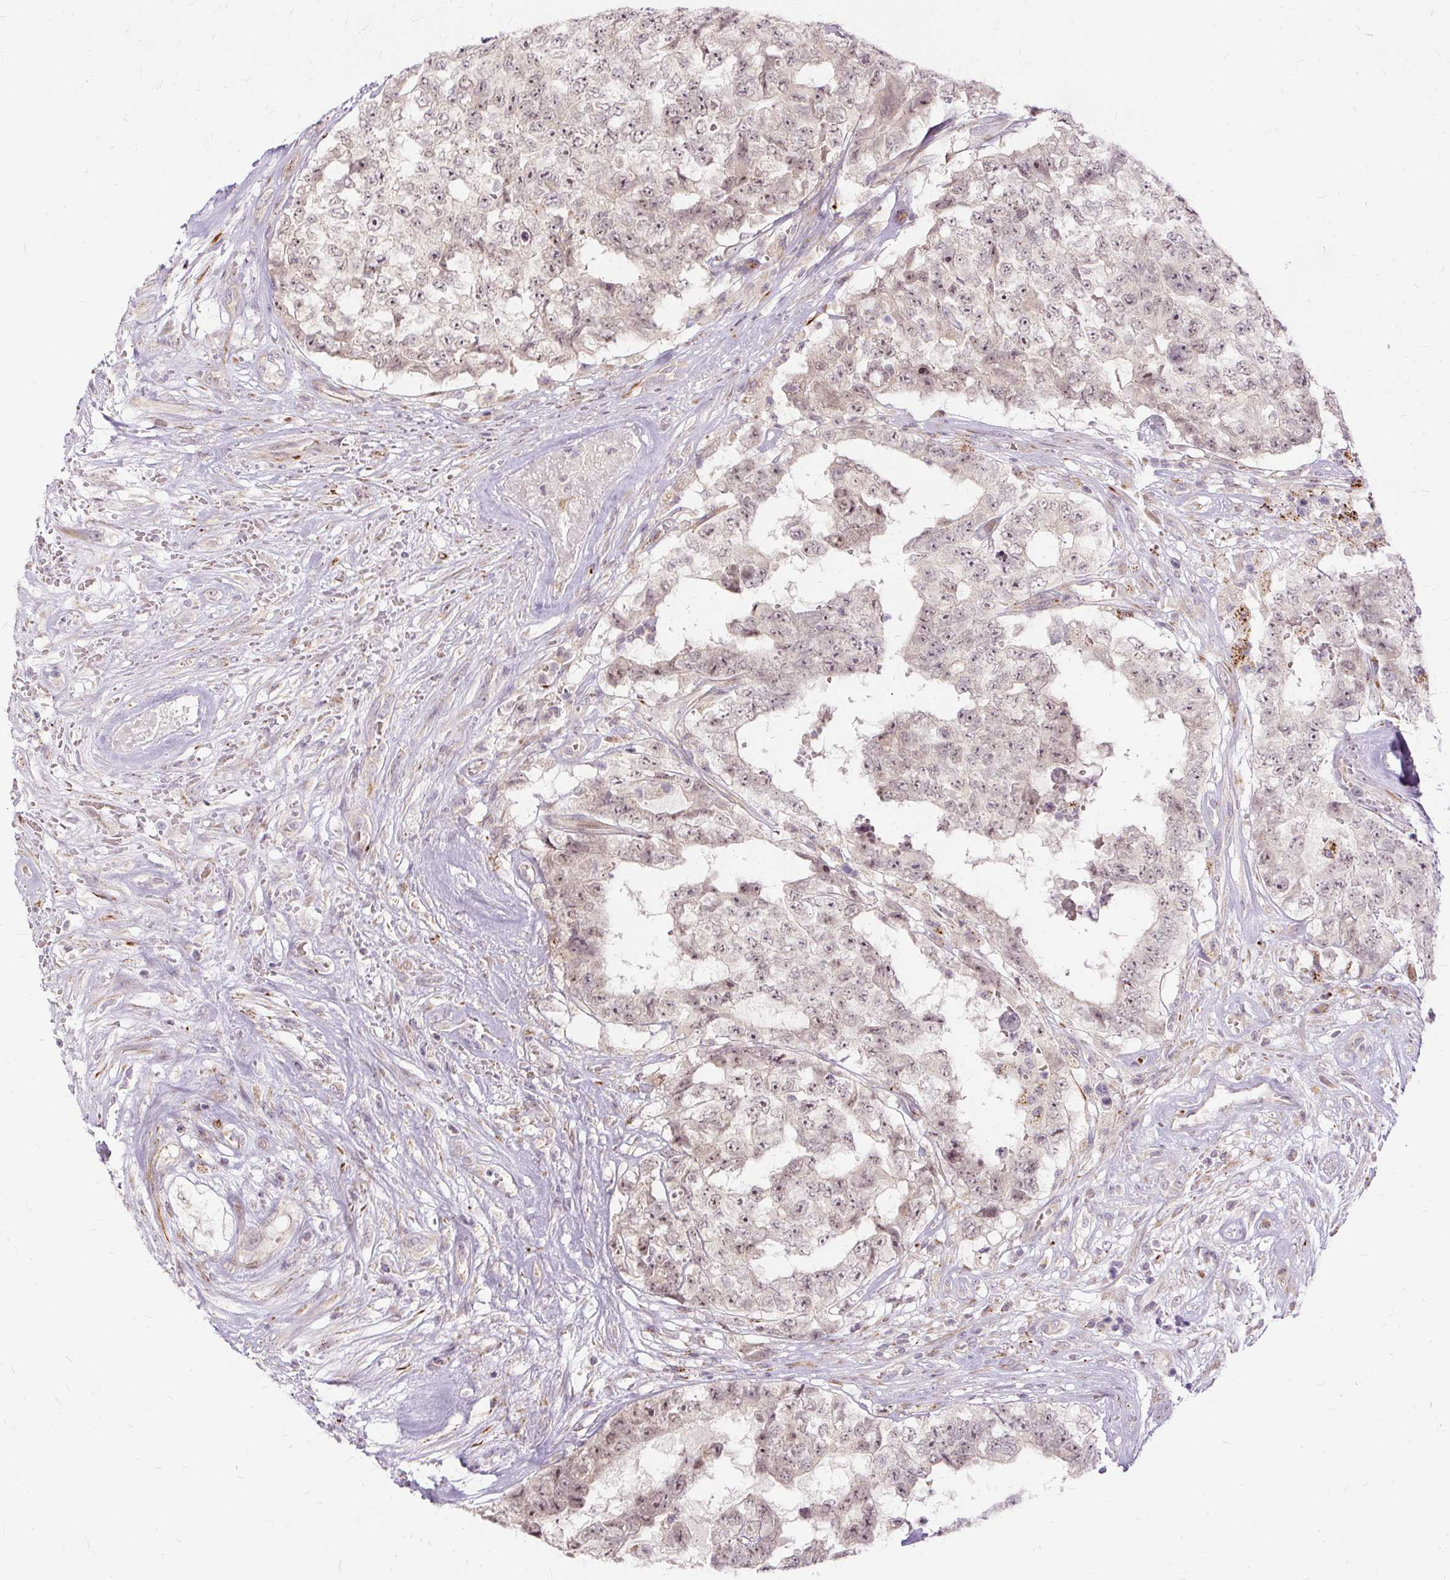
{"staining": {"intensity": "weak", "quantity": ">75%", "location": "nuclear"}, "tissue": "testis cancer", "cell_type": "Tumor cells", "image_type": "cancer", "snomed": [{"axis": "morphology", "description": "Normal tissue, NOS"}, {"axis": "morphology", "description": "Carcinoma, Embryonal, NOS"}, {"axis": "topography", "description": "Testis"}, {"axis": "topography", "description": "Epididymis"}], "caption": "IHC histopathology image of neoplastic tissue: human testis cancer (embryonal carcinoma) stained using immunohistochemistry shows low levels of weak protein expression localized specifically in the nuclear of tumor cells, appearing as a nuclear brown color.", "gene": "MMACHC", "patient": {"sex": "male", "age": 25}}